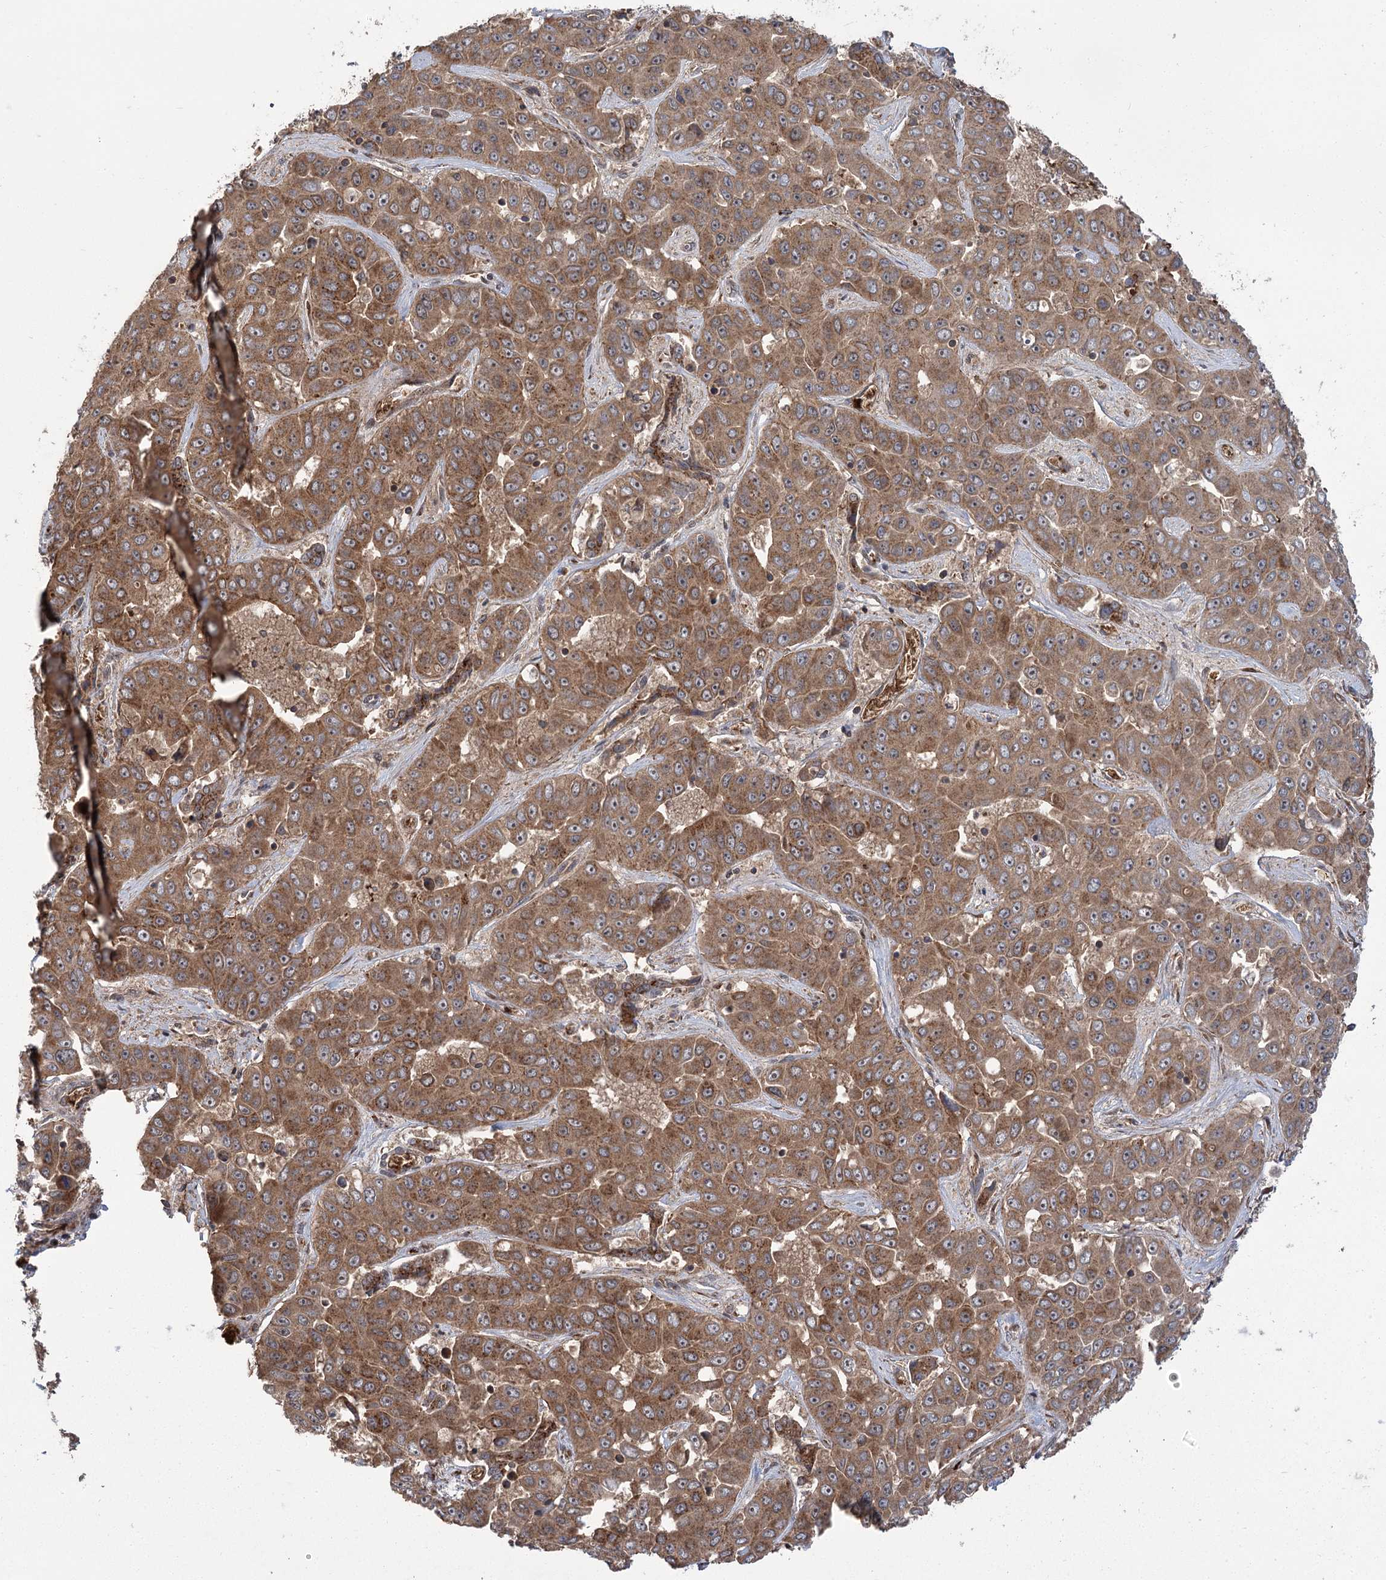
{"staining": {"intensity": "moderate", "quantity": ">75%", "location": "cytoplasmic/membranous"}, "tissue": "liver cancer", "cell_type": "Tumor cells", "image_type": "cancer", "snomed": [{"axis": "morphology", "description": "Cholangiocarcinoma"}, {"axis": "topography", "description": "Liver"}], "caption": "A photomicrograph of human liver cancer stained for a protein demonstrates moderate cytoplasmic/membranous brown staining in tumor cells.", "gene": "CARD19", "patient": {"sex": "female", "age": 52}}